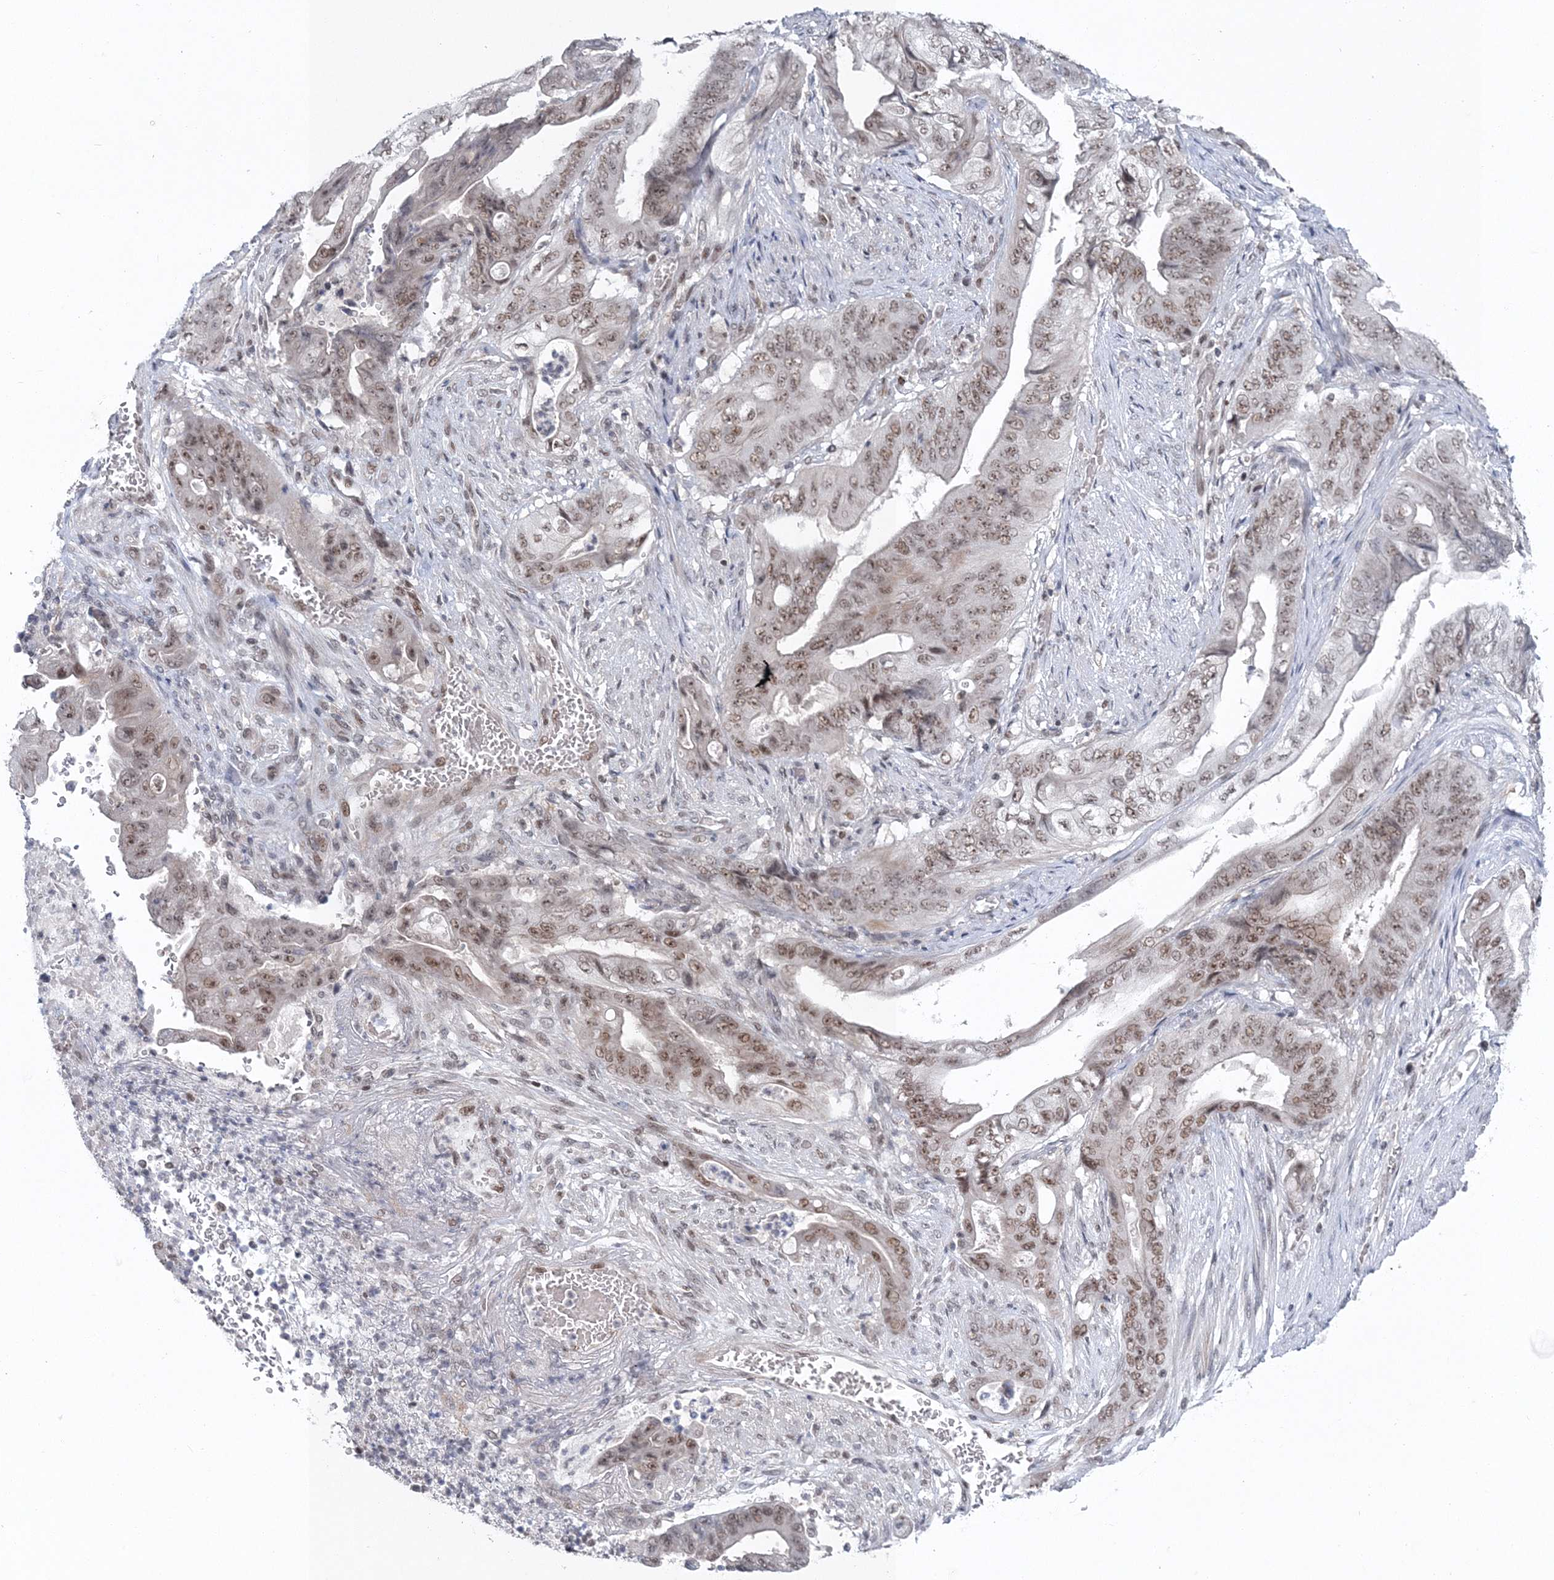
{"staining": {"intensity": "weak", "quantity": ">75%", "location": "nuclear"}, "tissue": "stomach cancer", "cell_type": "Tumor cells", "image_type": "cancer", "snomed": [{"axis": "morphology", "description": "Adenocarcinoma, NOS"}, {"axis": "topography", "description": "Stomach"}], "caption": "Tumor cells show low levels of weak nuclear staining in about >75% of cells in stomach adenocarcinoma.", "gene": "PDS5A", "patient": {"sex": "female", "age": 73}}